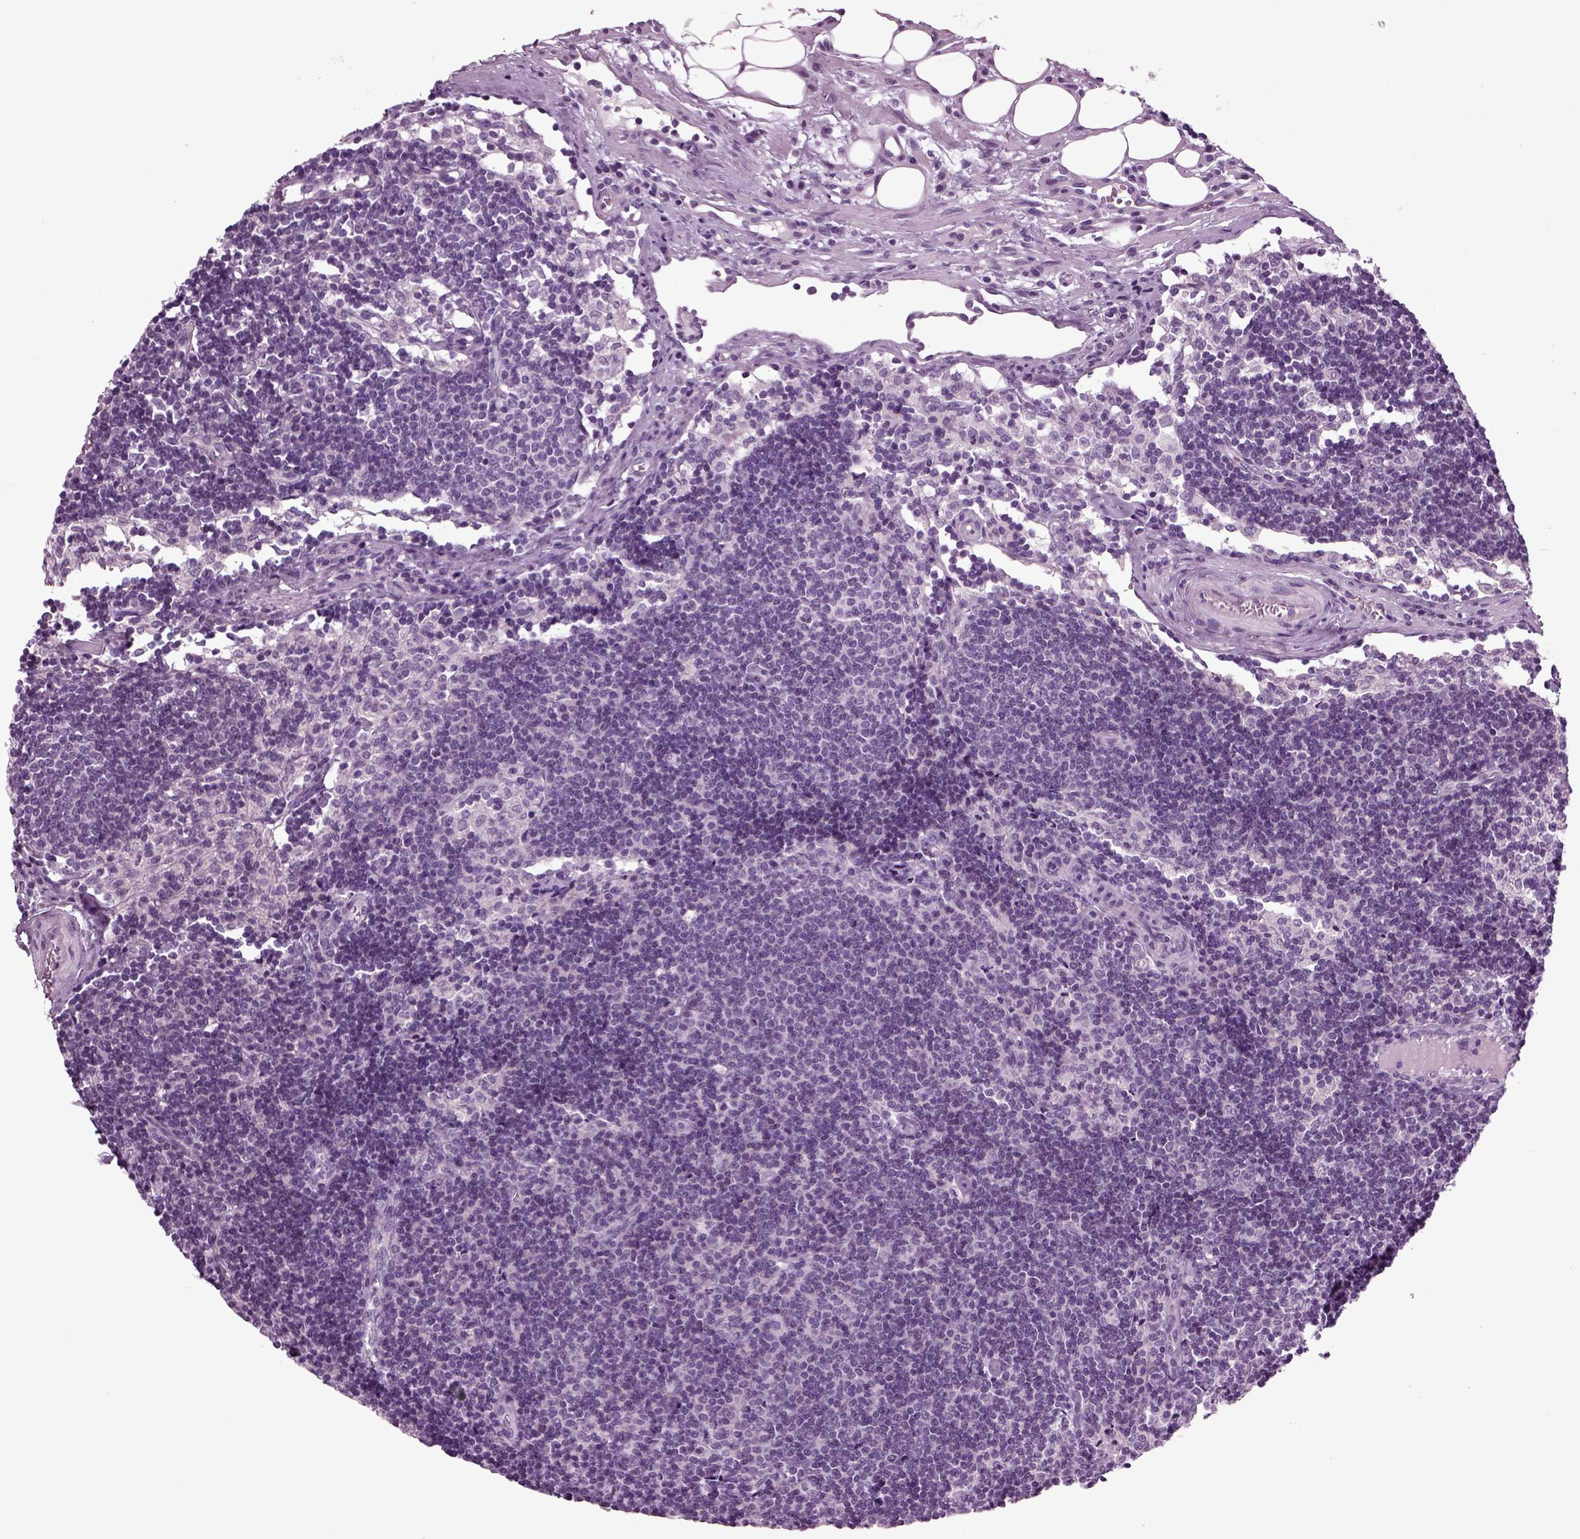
{"staining": {"intensity": "negative", "quantity": "none", "location": "none"}, "tissue": "lymph node", "cell_type": "Germinal center cells", "image_type": "normal", "snomed": [{"axis": "morphology", "description": "Normal tissue, NOS"}, {"axis": "topography", "description": "Lymph node"}], "caption": "The photomicrograph exhibits no significant positivity in germinal center cells of lymph node.", "gene": "ARHGAP11A", "patient": {"sex": "female", "age": 34}}